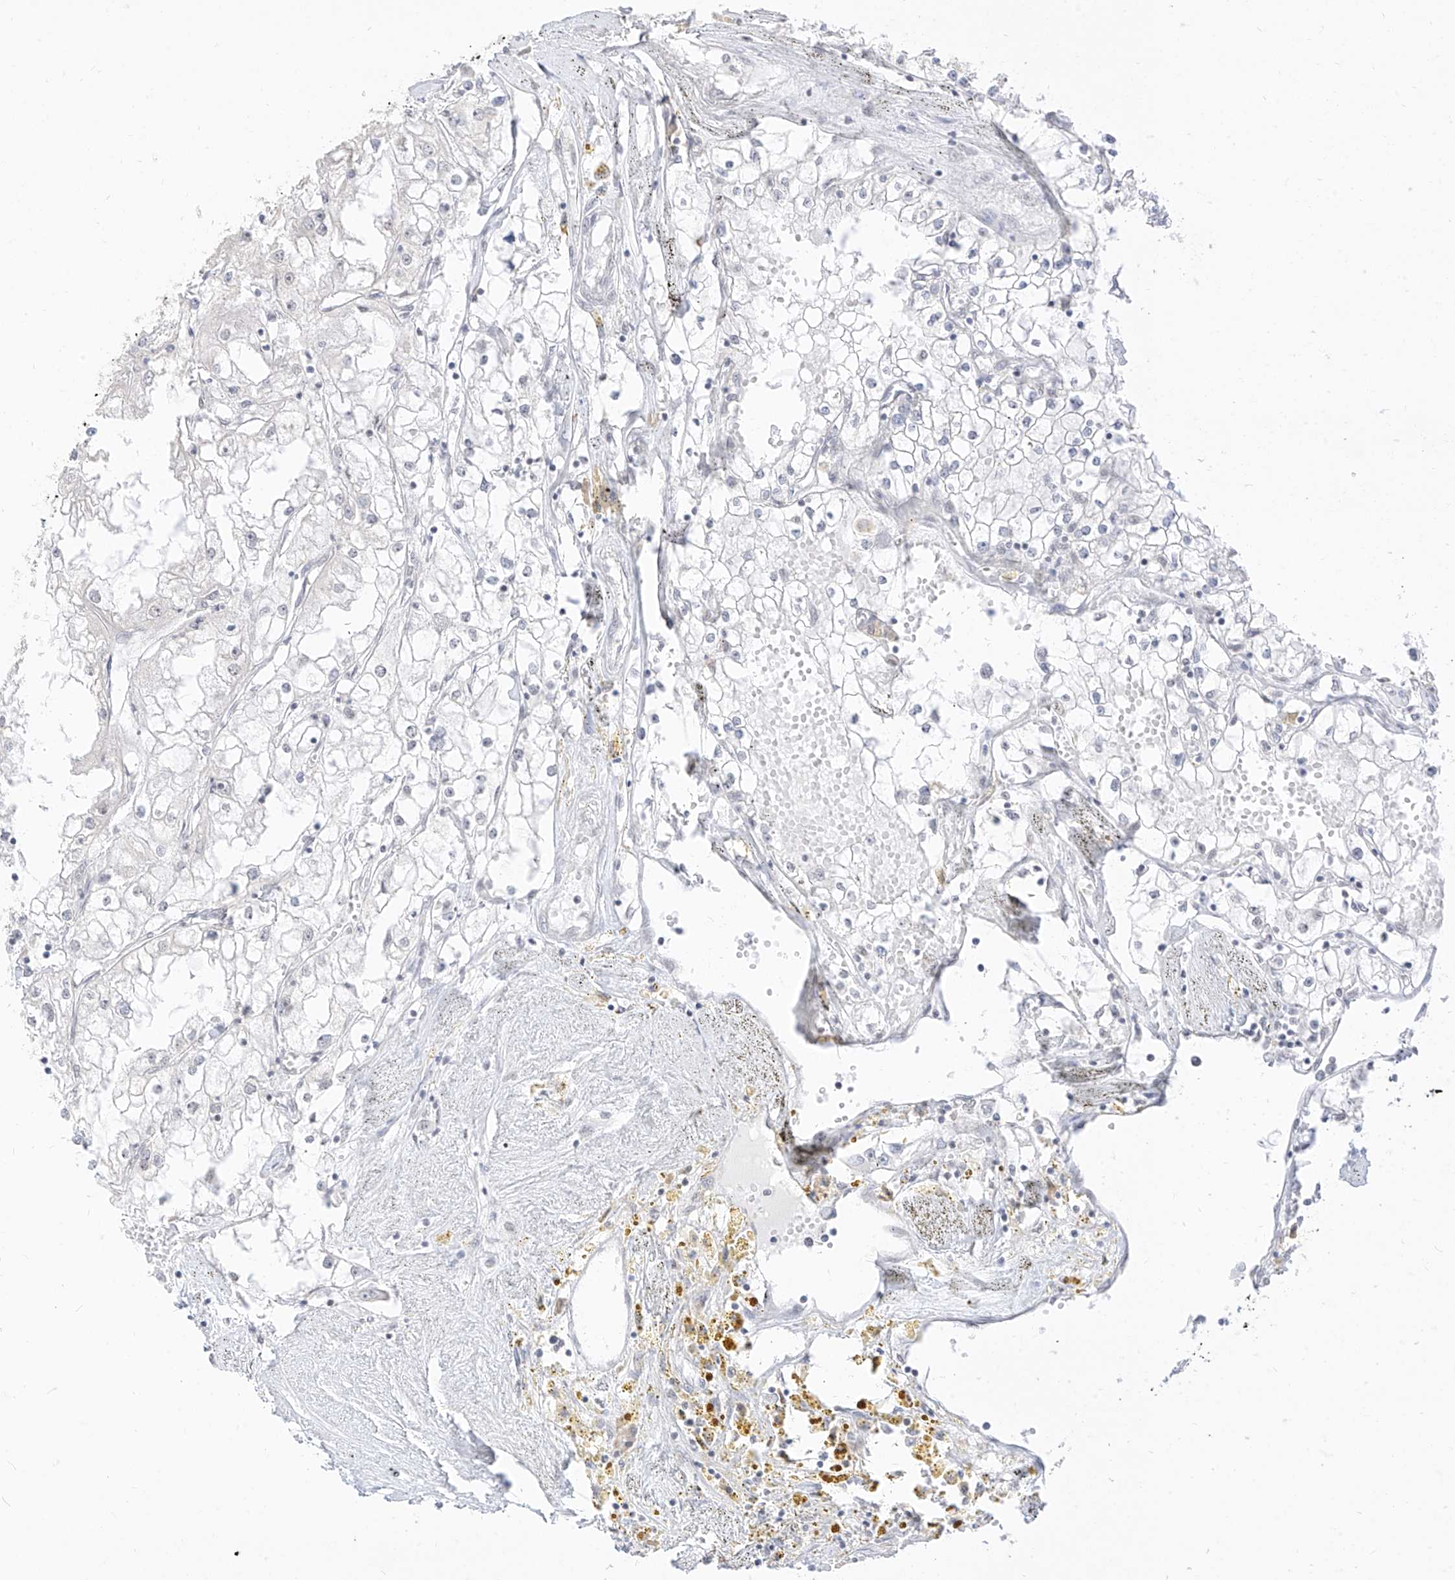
{"staining": {"intensity": "negative", "quantity": "none", "location": "none"}, "tissue": "renal cancer", "cell_type": "Tumor cells", "image_type": "cancer", "snomed": [{"axis": "morphology", "description": "Adenocarcinoma, NOS"}, {"axis": "topography", "description": "Kidney"}], "caption": "Tumor cells show no significant positivity in renal cancer.", "gene": "SUPT5H", "patient": {"sex": "male", "age": 56}}